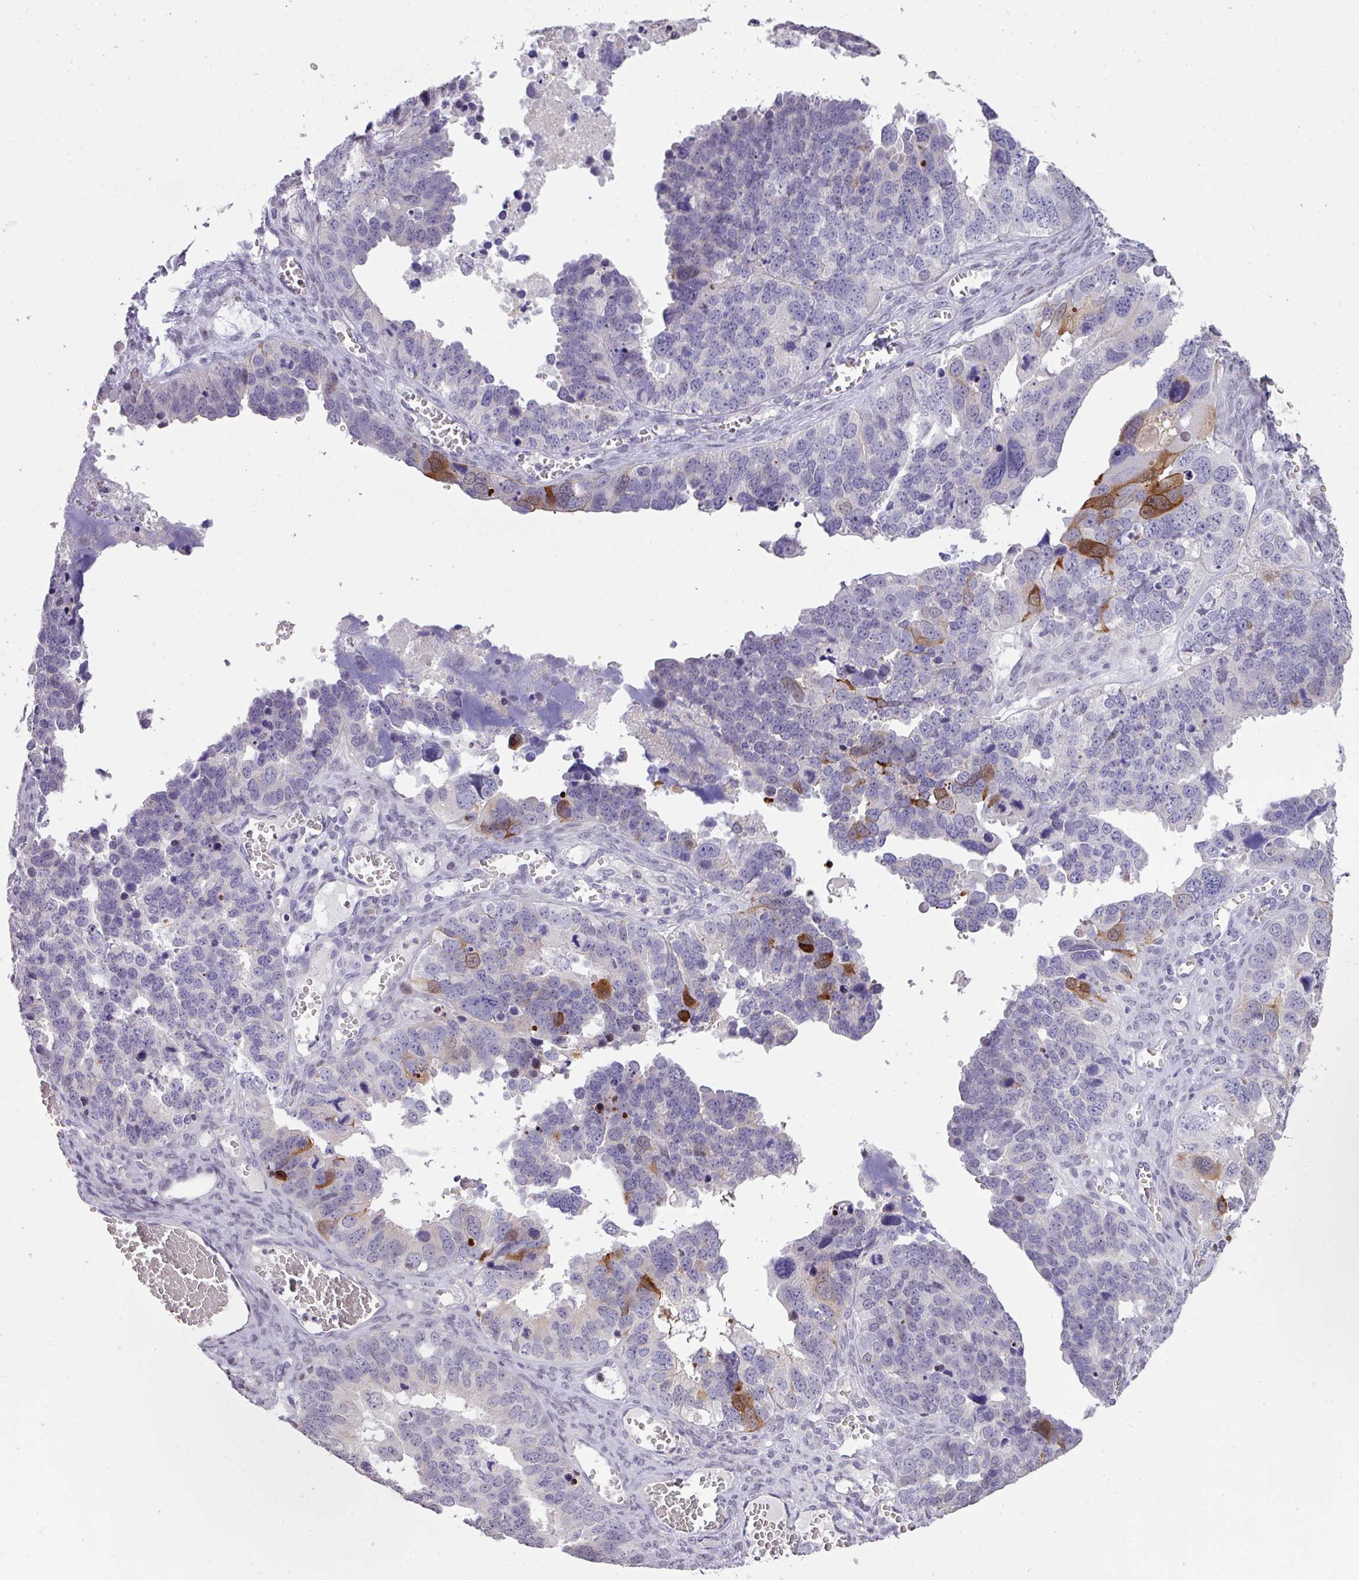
{"staining": {"intensity": "strong", "quantity": "<25%", "location": "cytoplasmic/membranous"}, "tissue": "ovarian cancer", "cell_type": "Tumor cells", "image_type": "cancer", "snomed": [{"axis": "morphology", "description": "Cystadenocarcinoma, serous, NOS"}, {"axis": "topography", "description": "Ovary"}], "caption": "This is an image of immunohistochemistry (IHC) staining of serous cystadenocarcinoma (ovarian), which shows strong positivity in the cytoplasmic/membranous of tumor cells.", "gene": "ANKRD13B", "patient": {"sex": "female", "age": 76}}